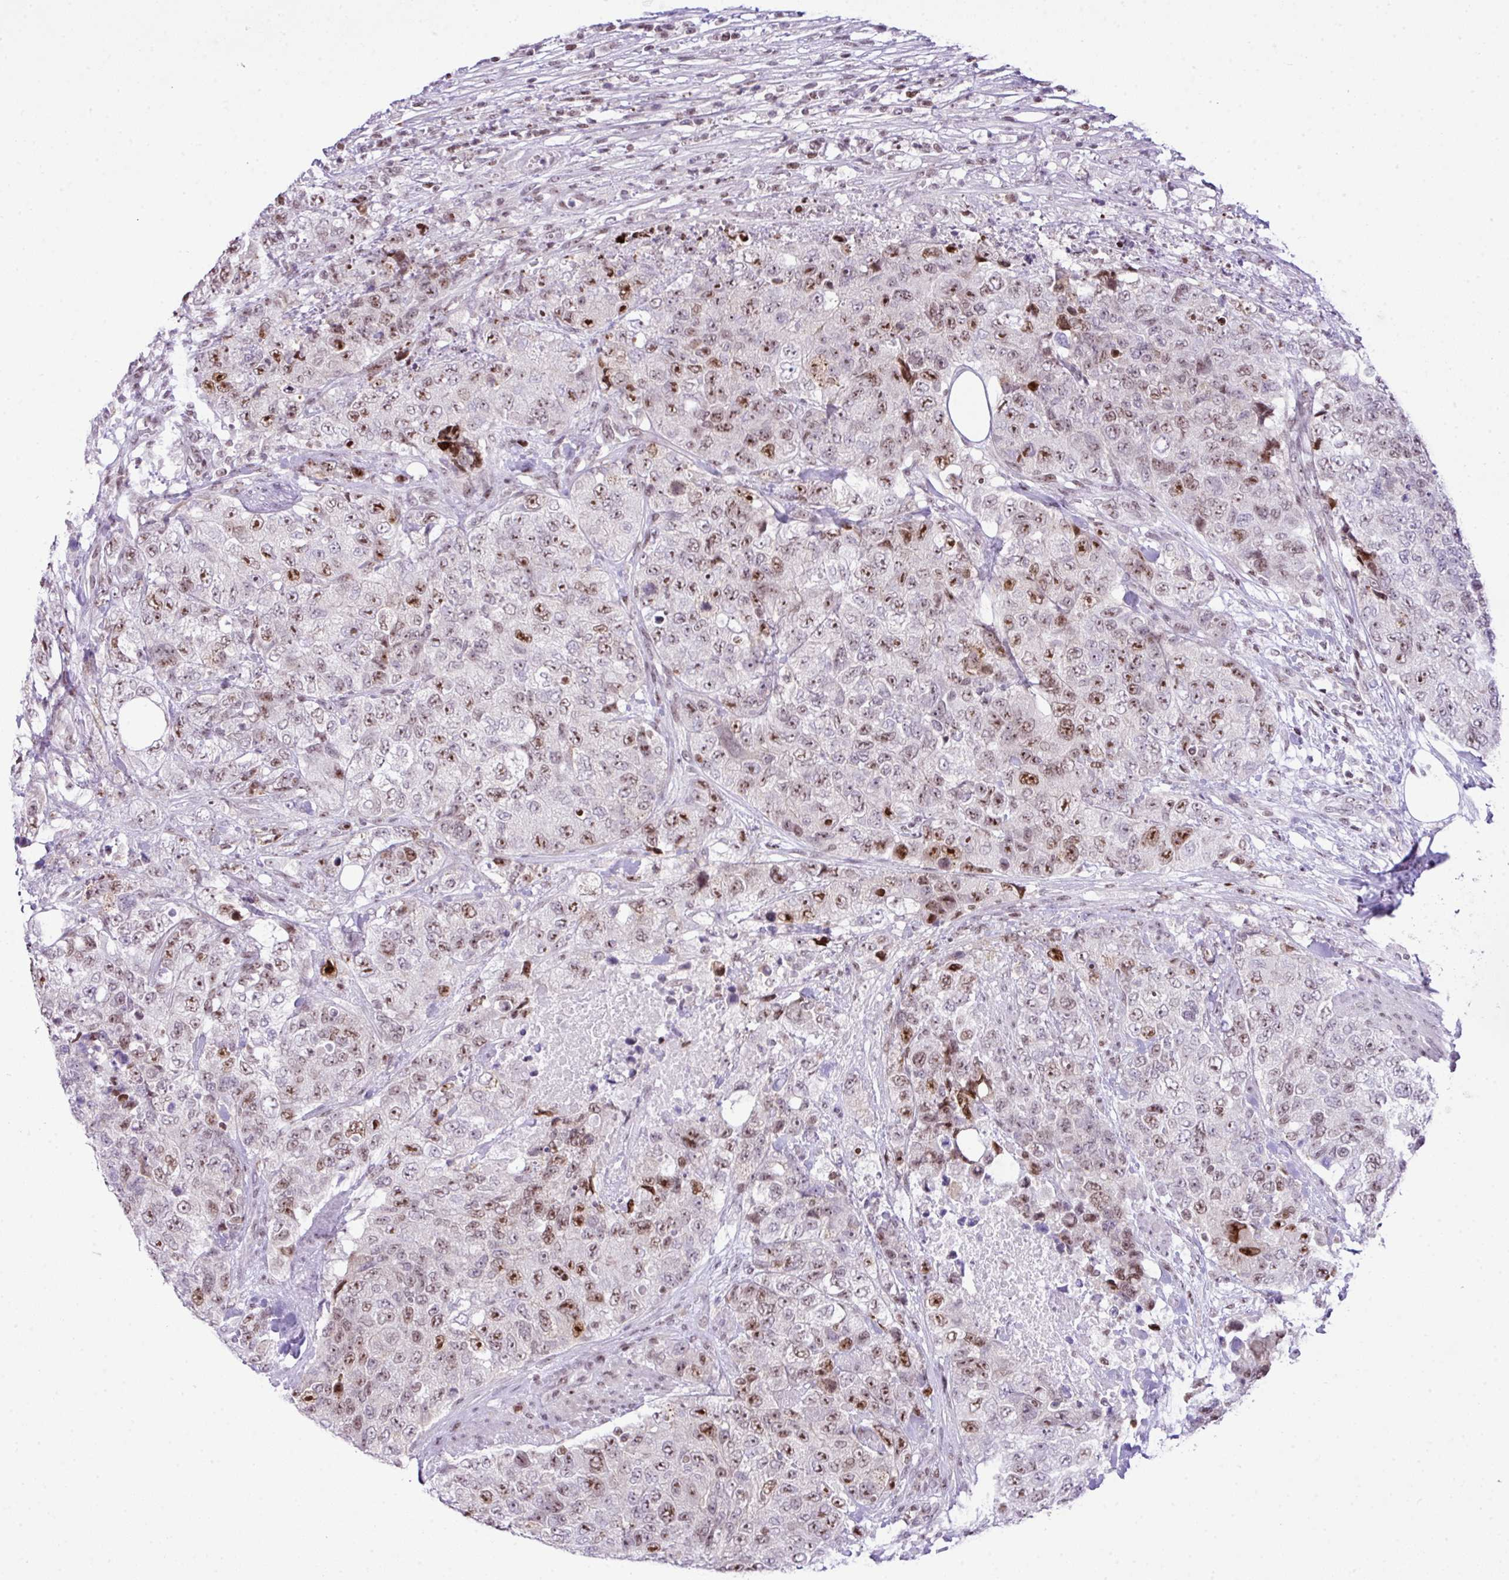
{"staining": {"intensity": "moderate", "quantity": "25%-75%", "location": "nuclear"}, "tissue": "urothelial cancer", "cell_type": "Tumor cells", "image_type": "cancer", "snomed": [{"axis": "morphology", "description": "Urothelial carcinoma, High grade"}, {"axis": "topography", "description": "Urinary bladder"}], "caption": "Tumor cells demonstrate moderate nuclear positivity in approximately 25%-75% of cells in urothelial cancer.", "gene": "CCDC137", "patient": {"sex": "female", "age": 78}}